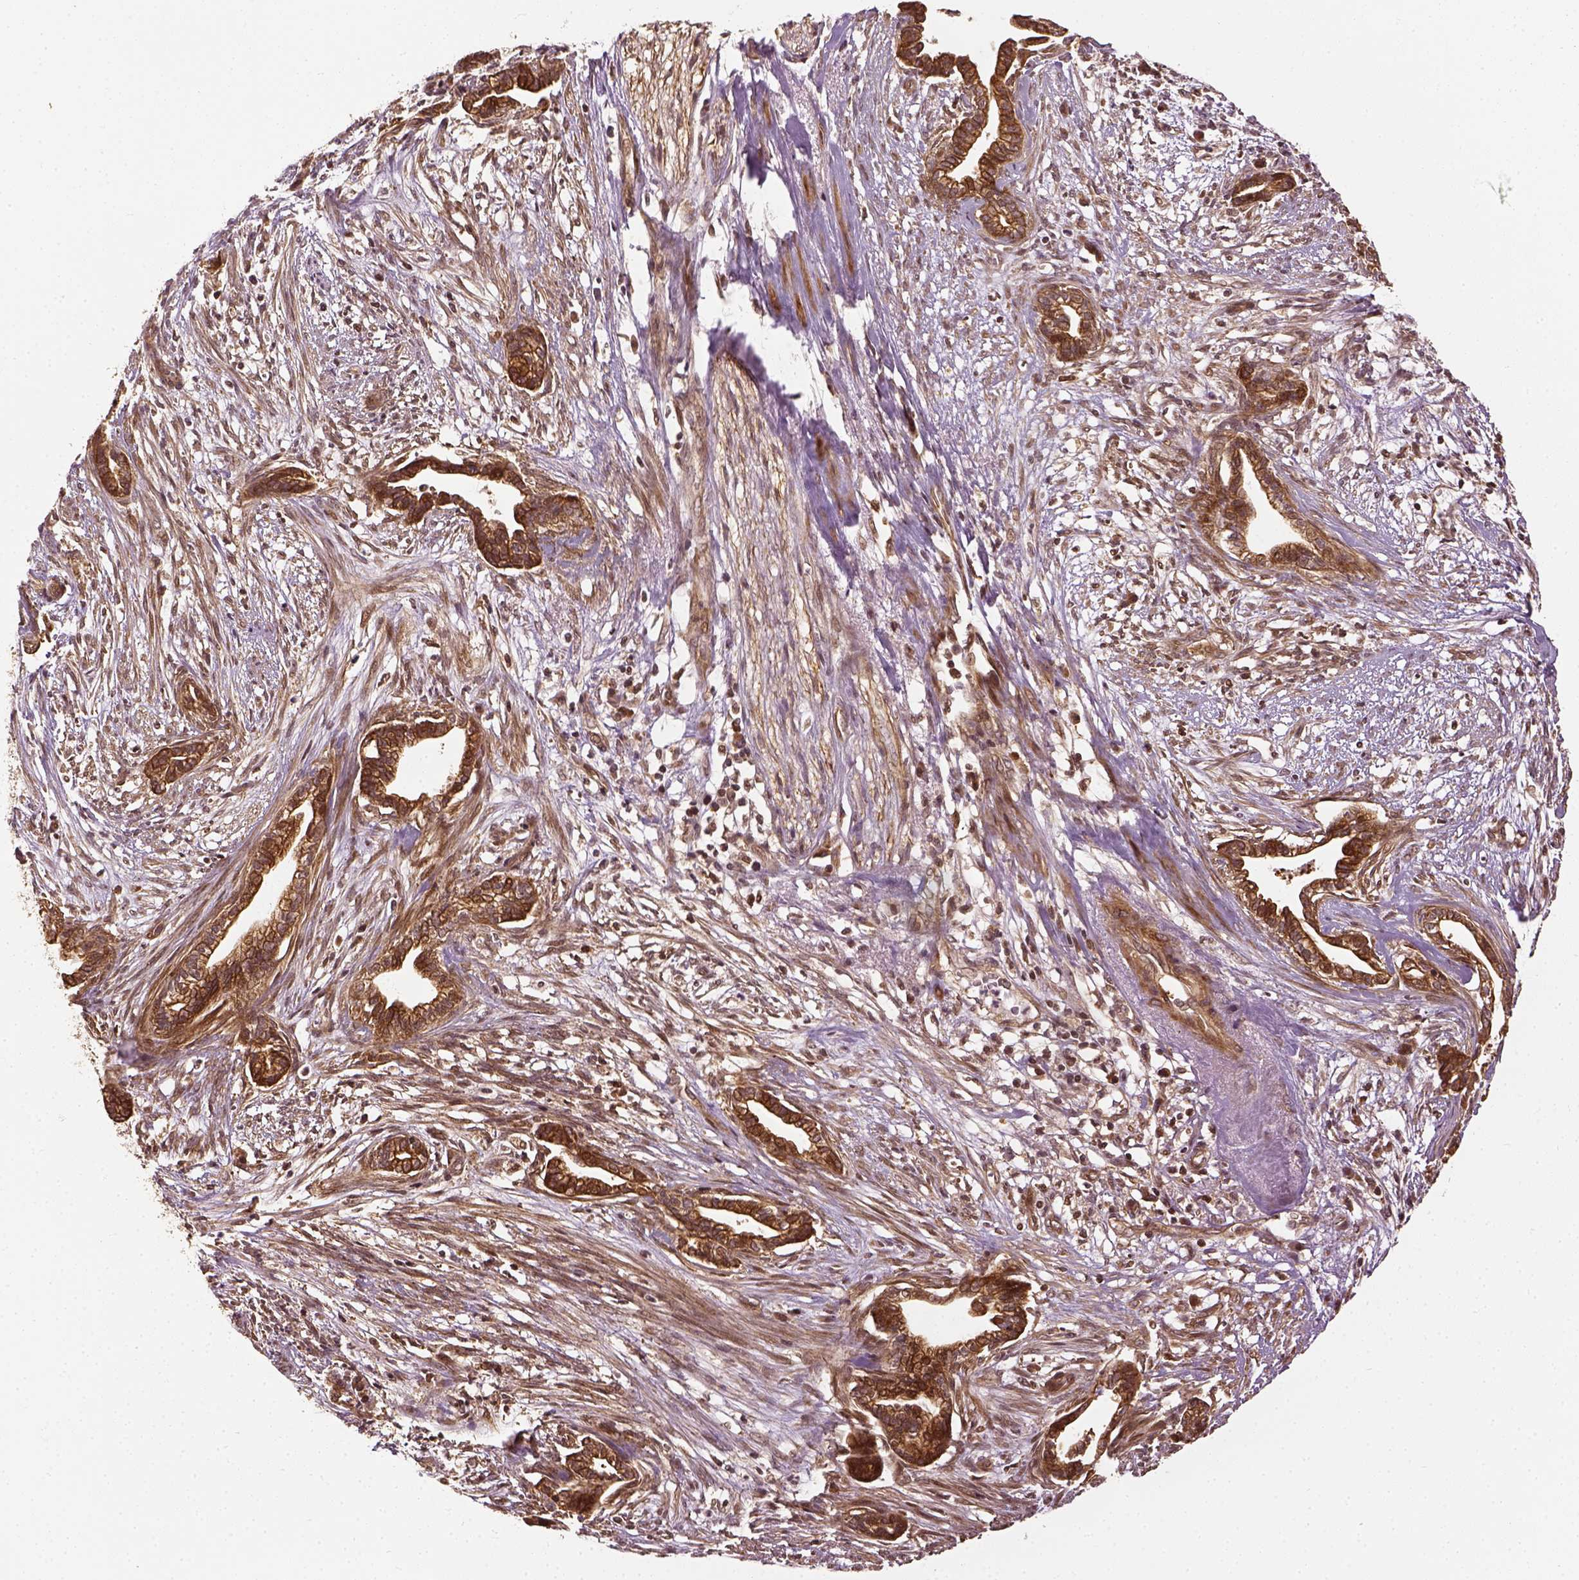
{"staining": {"intensity": "strong", "quantity": "25%-75%", "location": "cytoplasmic/membranous"}, "tissue": "cervical cancer", "cell_type": "Tumor cells", "image_type": "cancer", "snomed": [{"axis": "morphology", "description": "Adenocarcinoma, NOS"}, {"axis": "topography", "description": "Cervix"}], "caption": "Immunohistochemical staining of cervical cancer (adenocarcinoma) reveals high levels of strong cytoplasmic/membranous protein expression in about 25%-75% of tumor cells. The staining was performed using DAB, with brown indicating positive protein expression. Nuclei are stained blue with hematoxylin.", "gene": "VEGFA", "patient": {"sex": "female", "age": 62}}